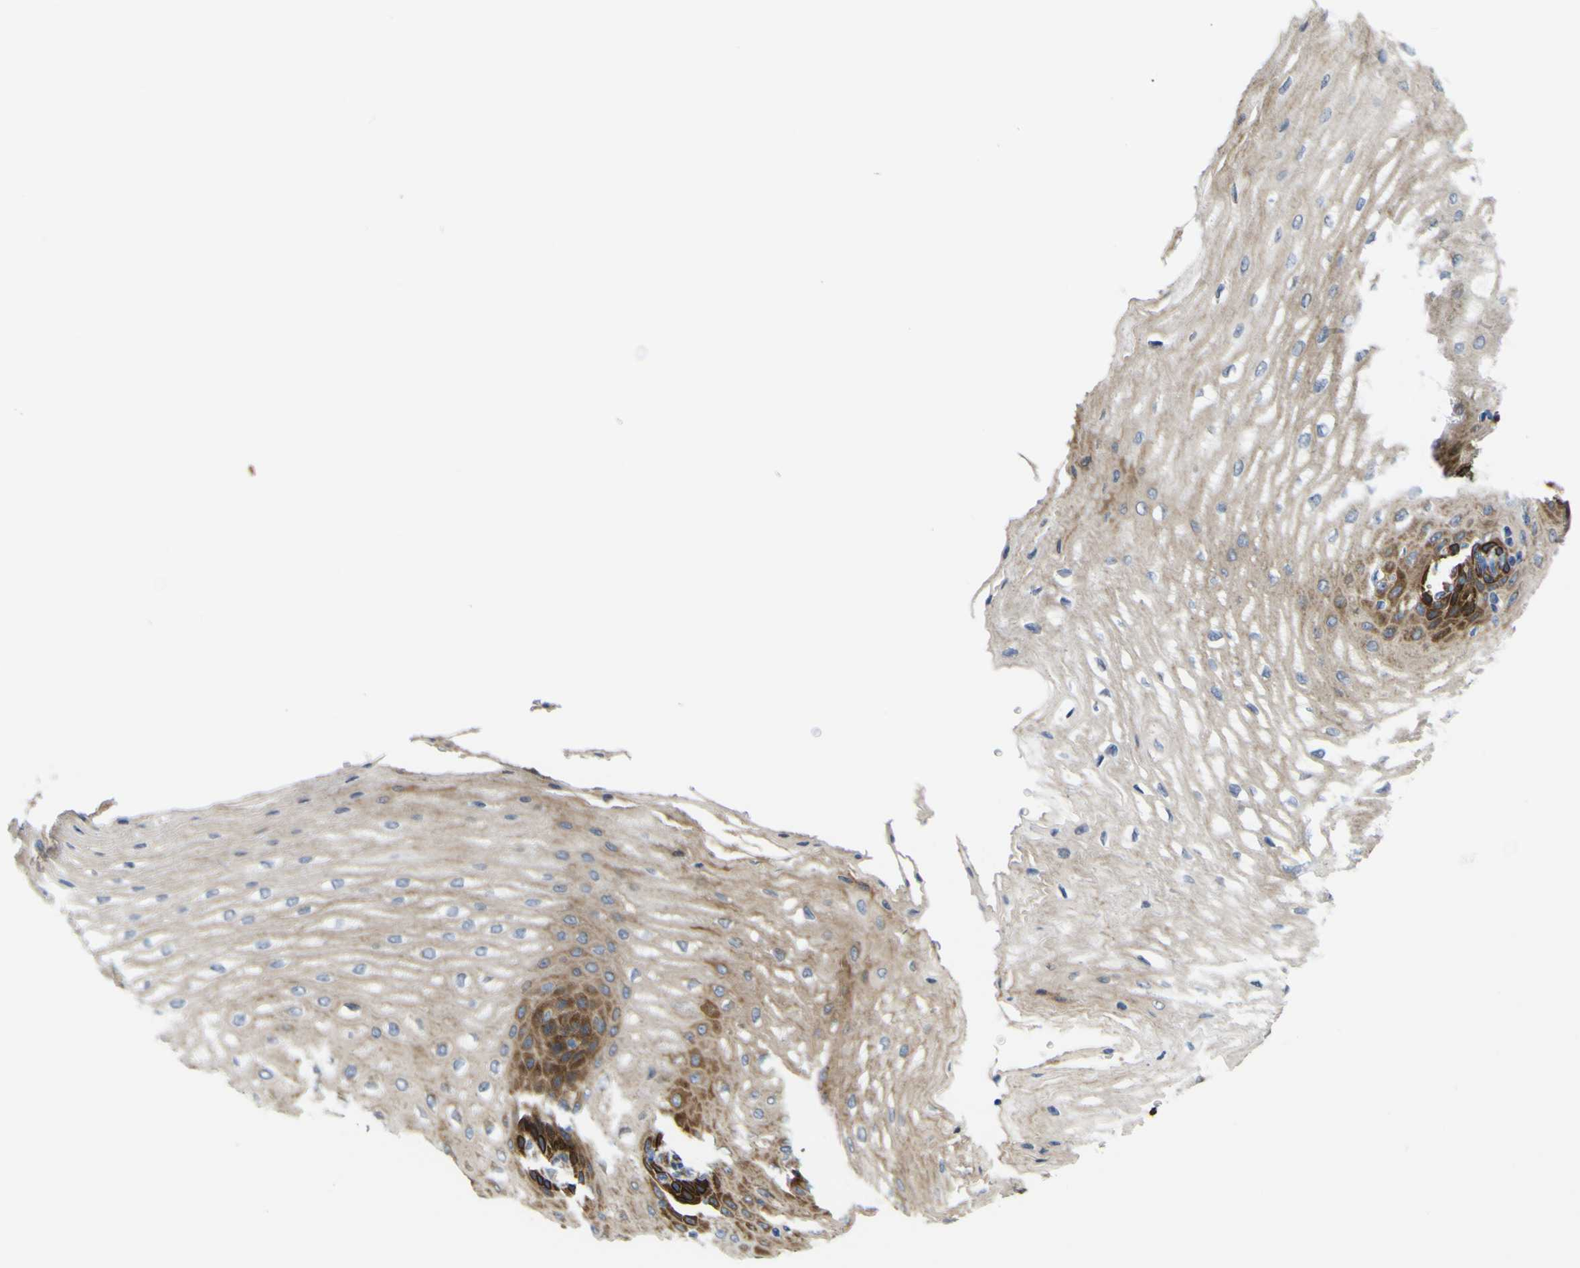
{"staining": {"intensity": "strong", "quantity": "<25%", "location": "cytoplasmic/membranous"}, "tissue": "esophagus", "cell_type": "Squamous epithelial cells", "image_type": "normal", "snomed": [{"axis": "morphology", "description": "Normal tissue, NOS"}, {"axis": "topography", "description": "Esophagus"}], "caption": "Brown immunohistochemical staining in unremarkable human esophagus reveals strong cytoplasmic/membranous expression in approximately <25% of squamous epithelial cells.", "gene": "JPH1", "patient": {"sex": "male", "age": 54}}